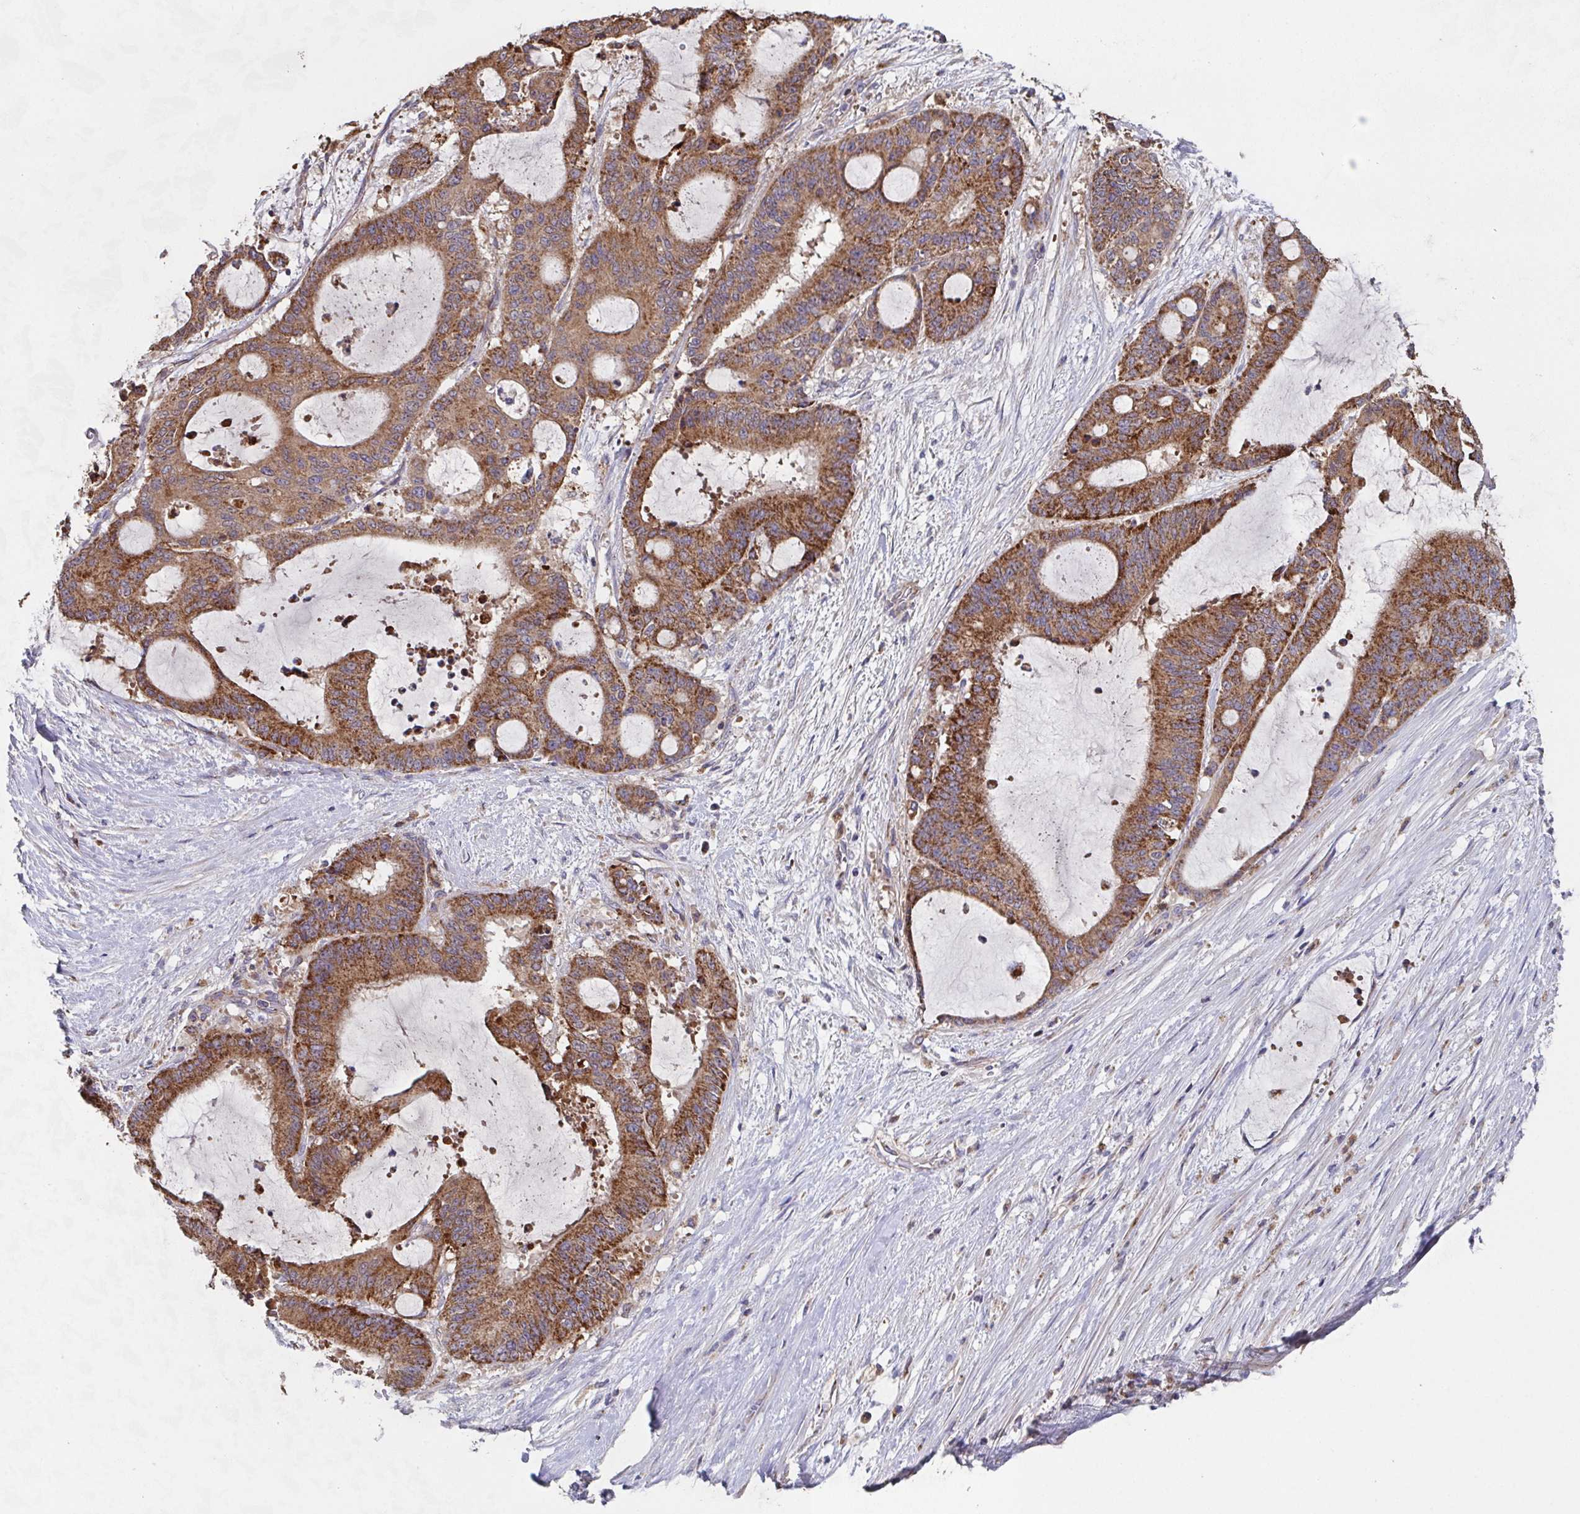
{"staining": {"intensity": "moderate", "quantity": ">75%", "location": "cytoplasmic/membranous"}, "tissue": "liver cancer", "cell_type": "Tumor cells", "image_type": "cancer", "snomed": [{"axis": "morphology", "description": "Normal tissue, NOS"}, {"axis": "morphology", "description": "Cholangiocarcinoma"}, {"axis": "topography", "description": "Liver"}, {"axis": "topography", "description": "Peripheral nerve tissue"}], "caption": "Liver cancer stained with immunohistochemistry (IHC) demonstrates moderate cytoplasmic/membranous staining in about >75% of tumor cells. (IHC, brightfield microscopy, high magnification).", "gene": "MT-ND3", "patient": {"sex": "female", "age": 73}}